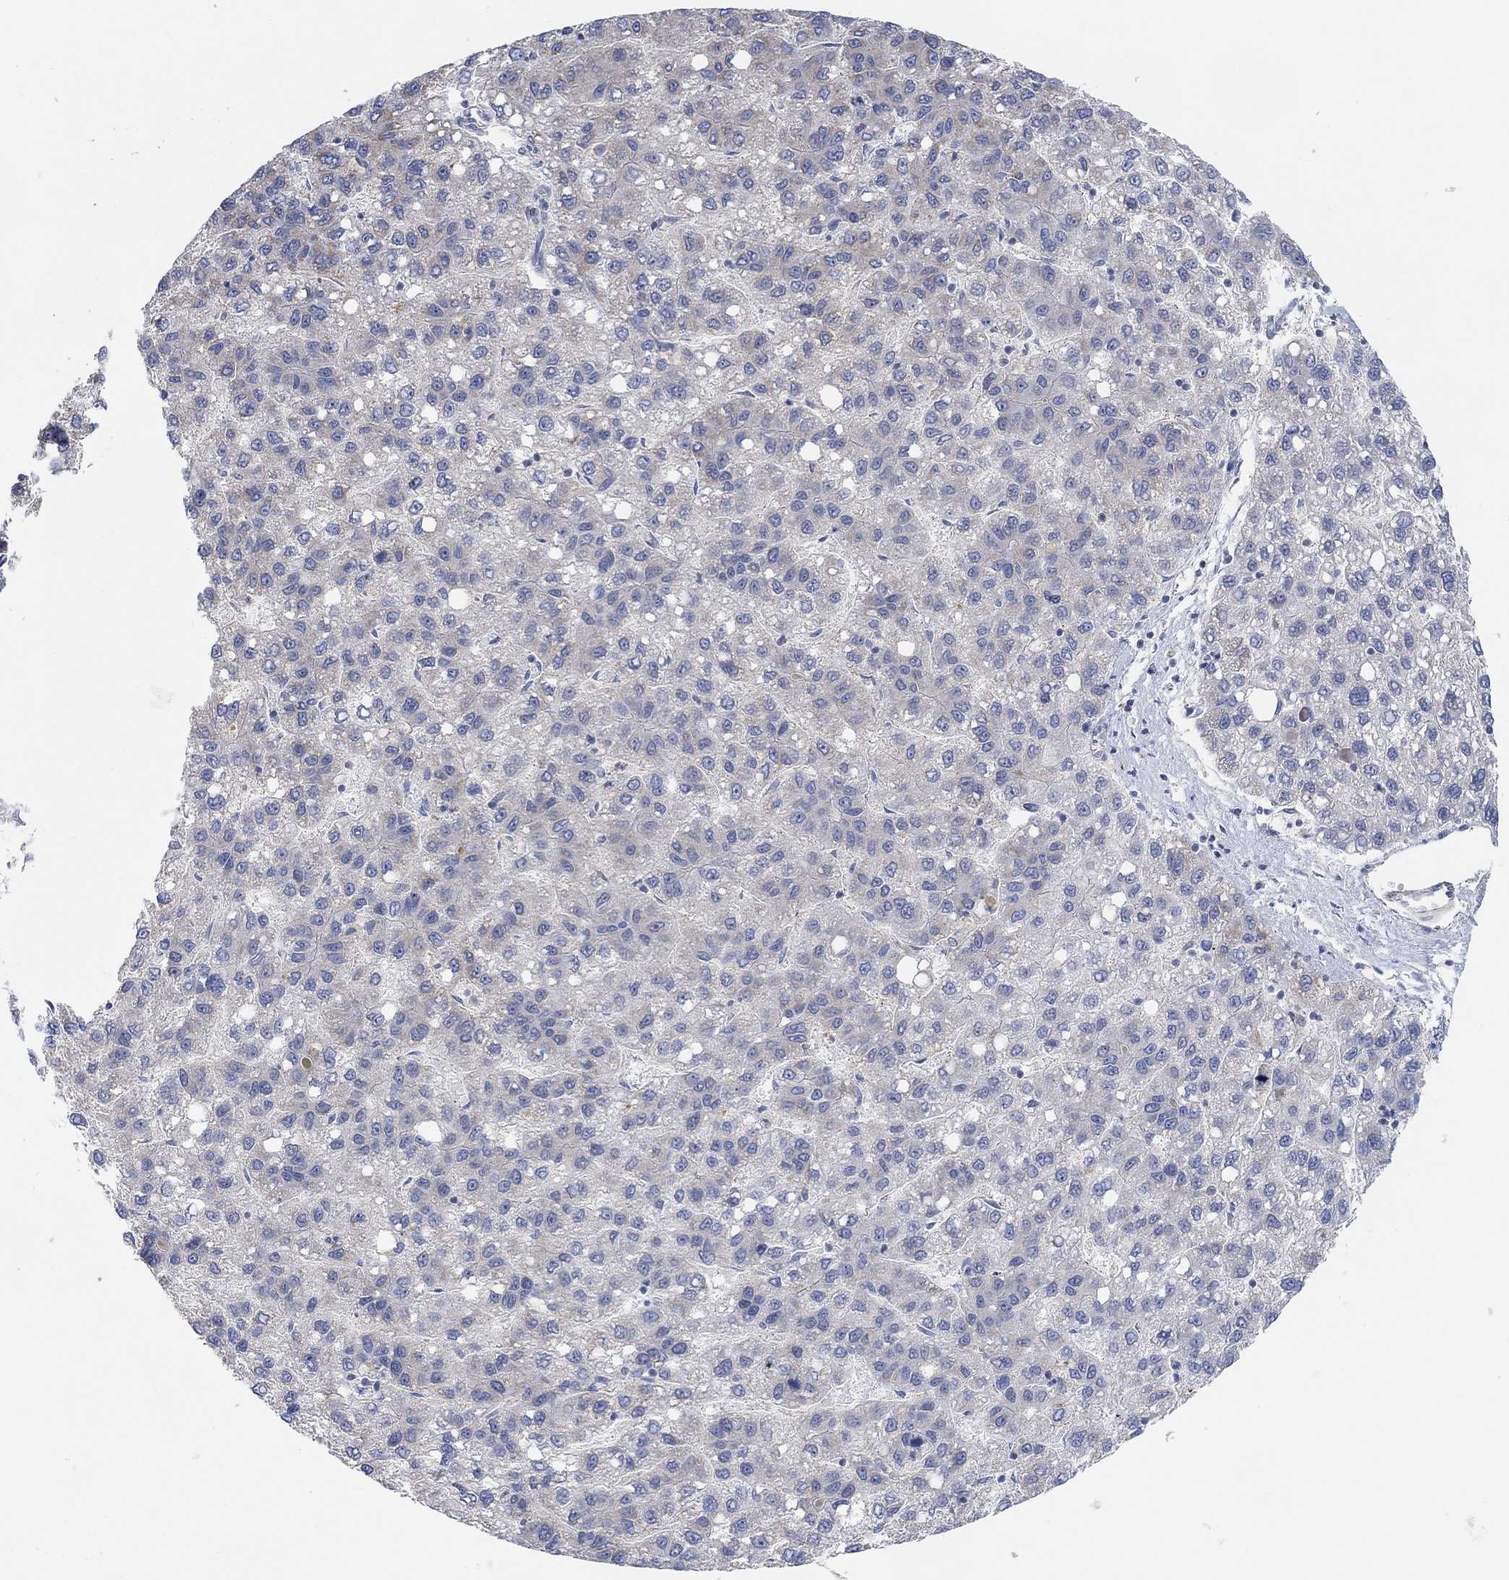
{"staining": {"intensity": "negative", "quantity": "none", "location": "none"}, "tissue": "liver cancer", "cell_type": "Tumor cells", "image_type": "cancer", "snomed": [{"axis": "morphology", "description": "Carcinoma, Hepatocellular, NOS"}, {"axis": "topography", "description": "Liver"}], "caption": "IHC photomicrograph of neoplastic tissue: liver hepatocellular carcinoma stained with DAB displays no significant protein staining in tumor cells. (DAB IHC, high magnification).", "gene": "HCRTR1", "patient": {"sex": "female", "age": 82}}